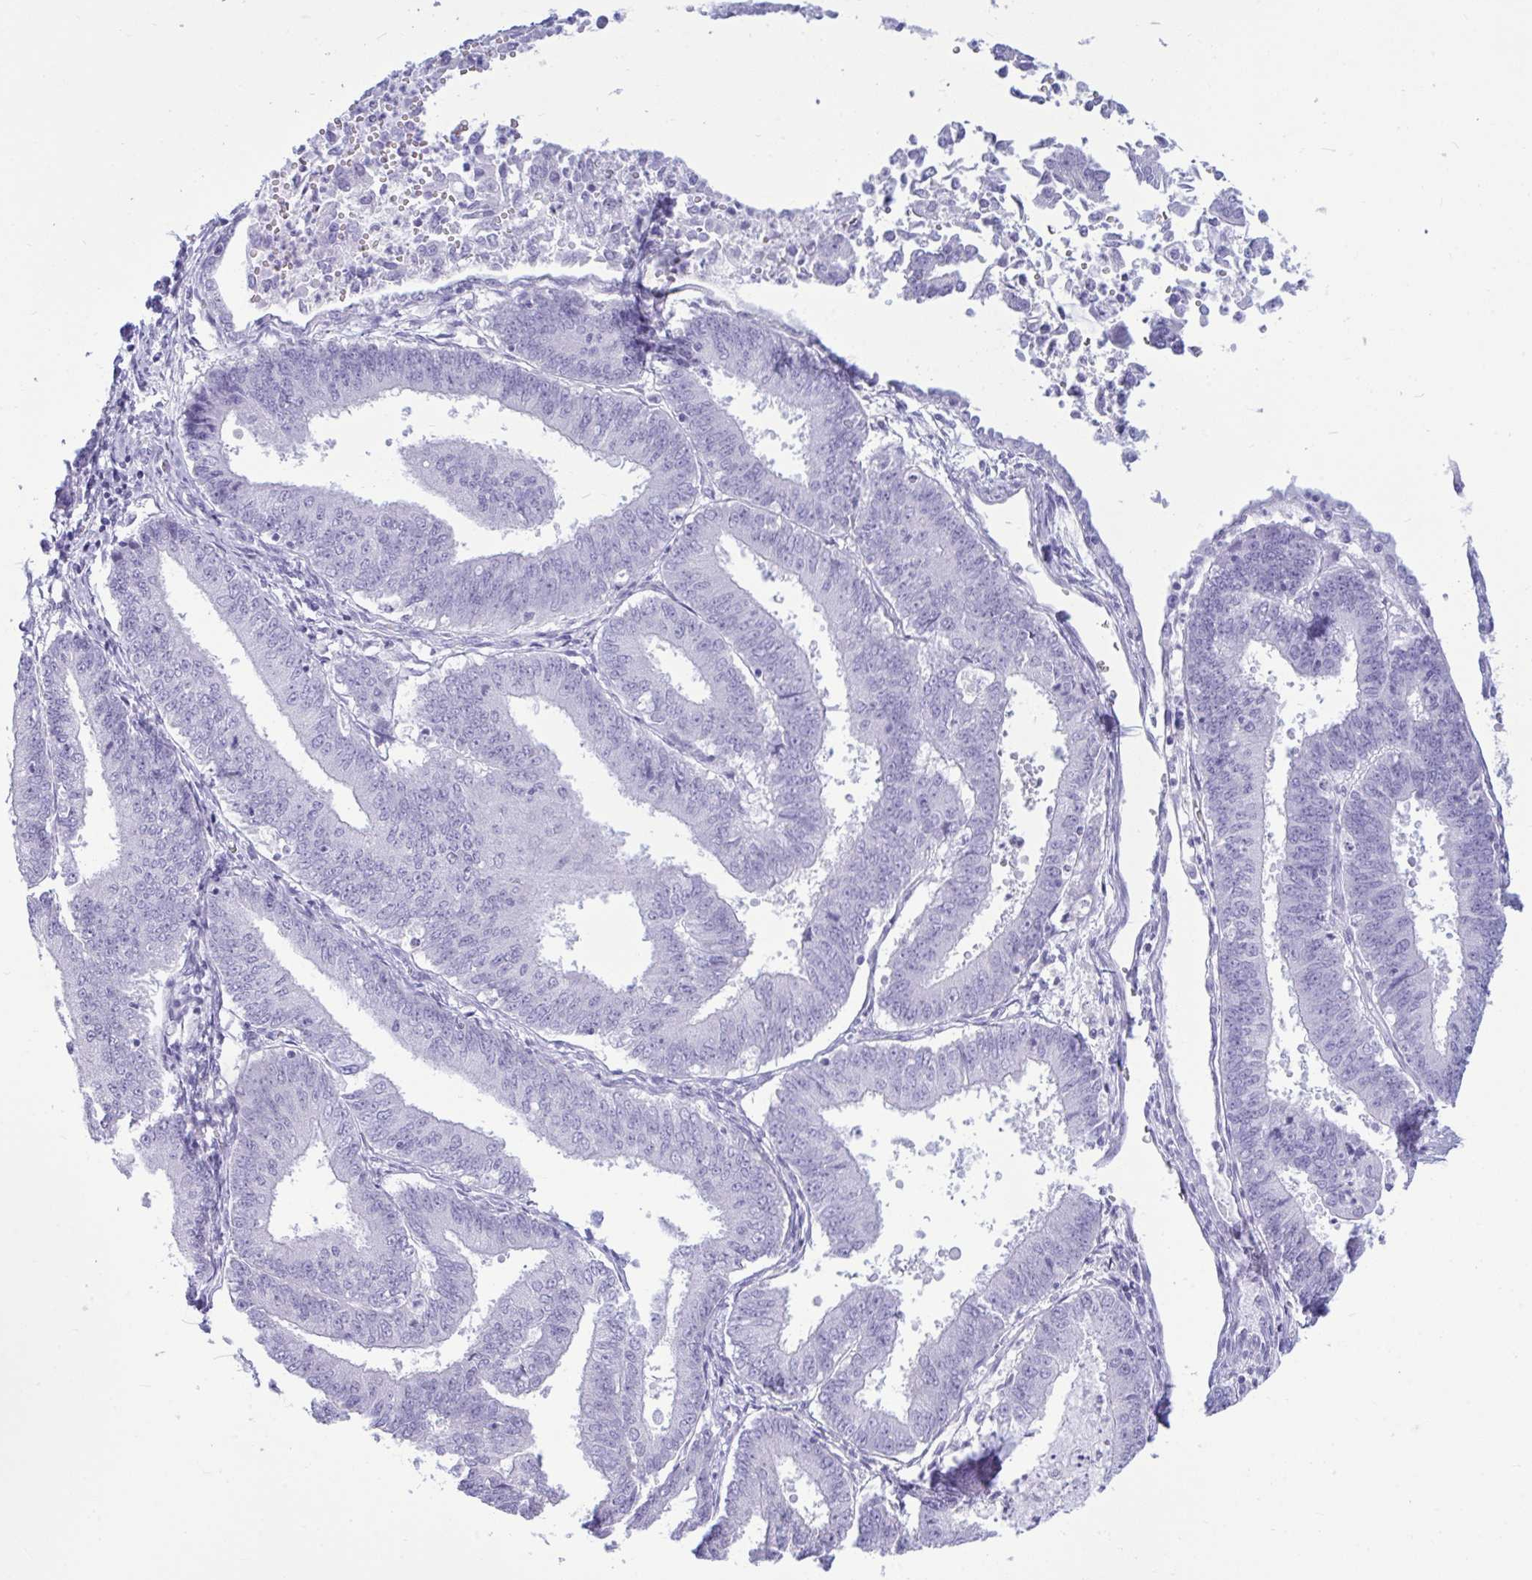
{"staining": {"intensity": "negative", "quantity": "none", "location": "none"}, "tissue": "endometrial cancer", "cell_type": "Tumor cells", "image_type": "cancer", "snomed": [{"axis": "morphology", "description": "Adenocarcinoma, NOS"}, {"axis": "topography", "description": "Endometrium"}], "caption": "Histopathology image shows no protein expression in tumor cells of endometrial cancer tissue.", "gene": "ANKRD60", "patient": {"sex": "female", "age": 73}}